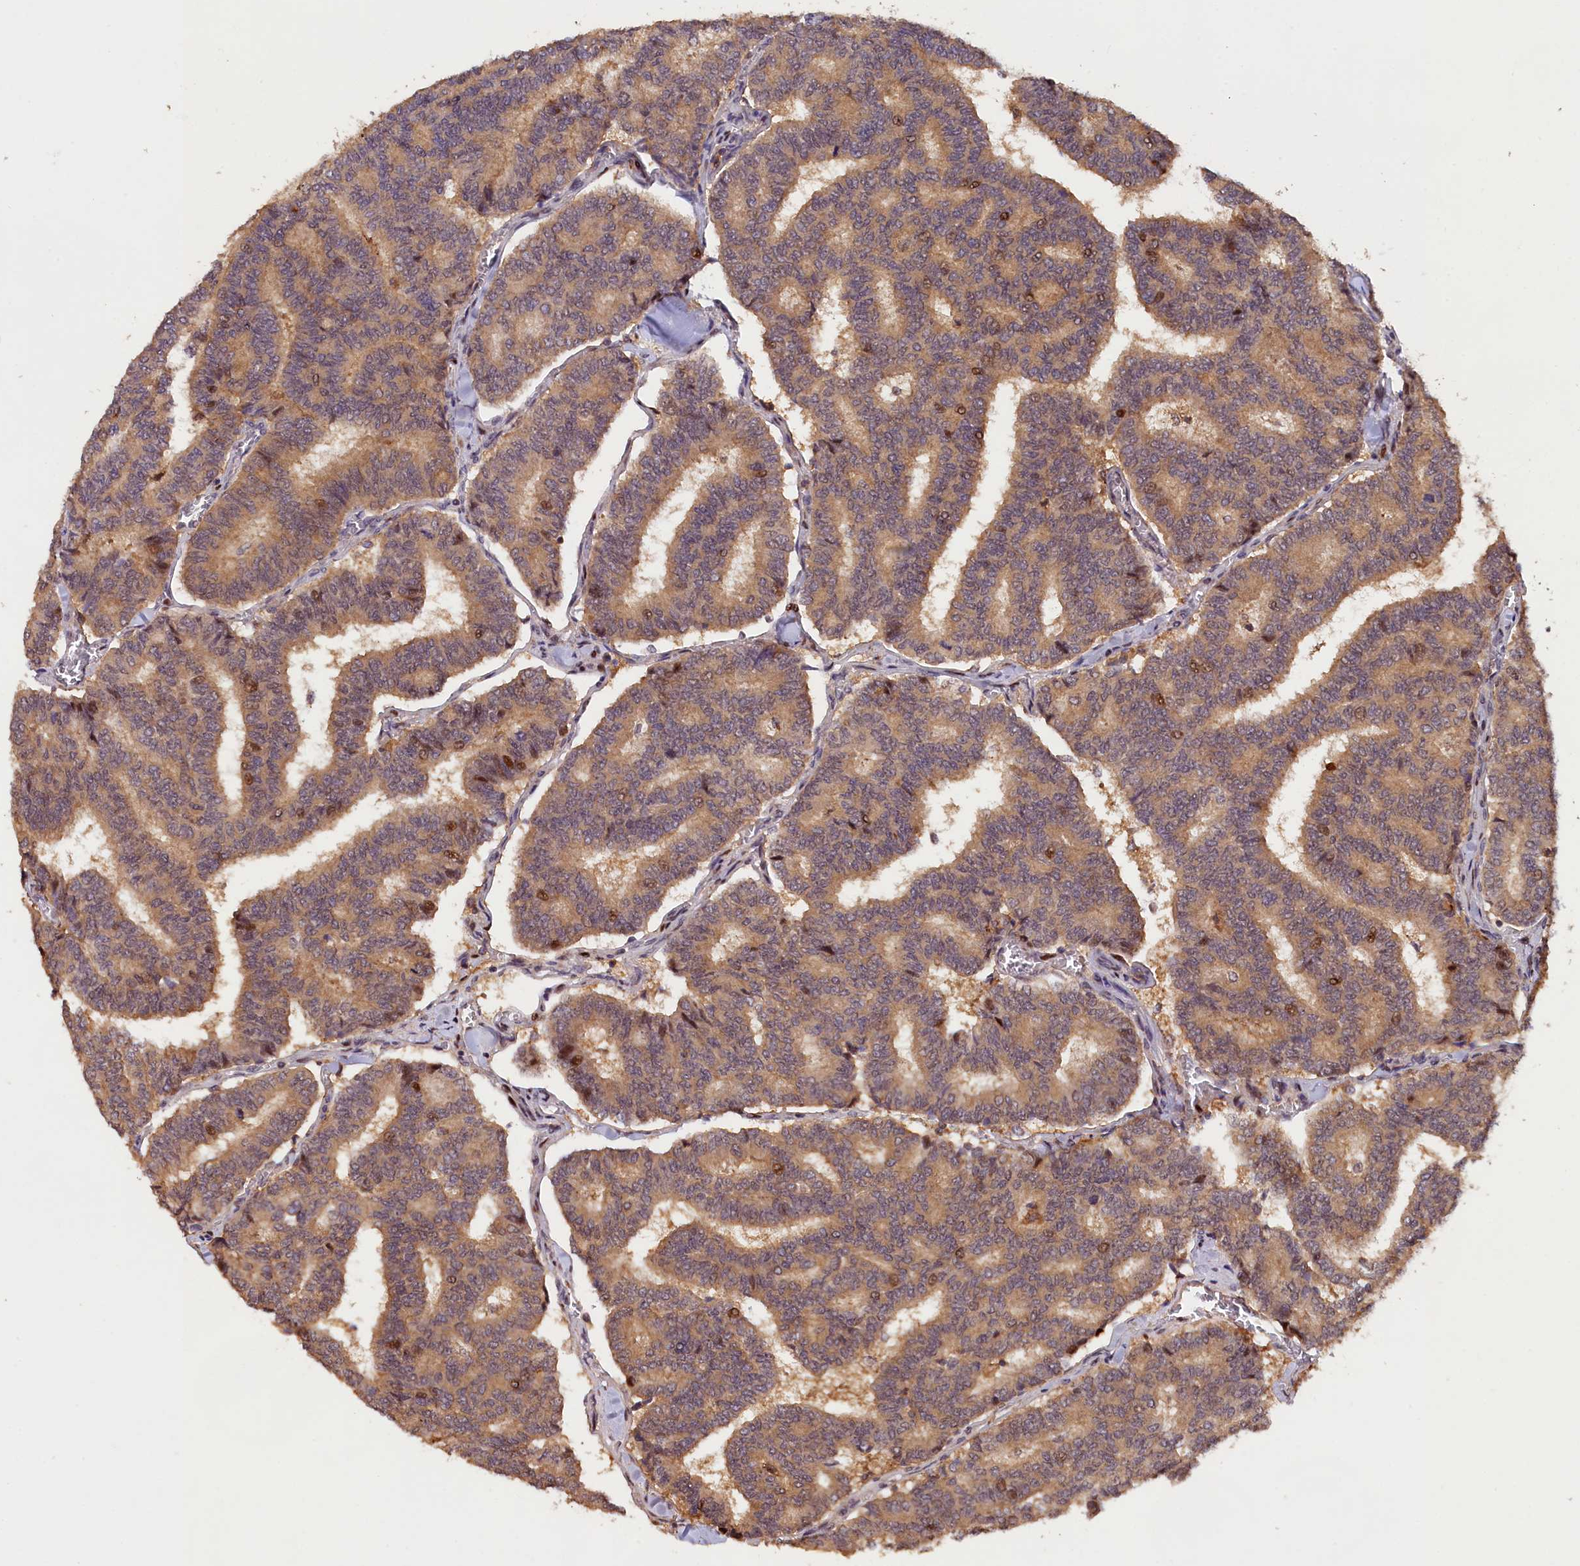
{"staining": {"intensity": "moderate", "quantity": ">75%", "location": "cytoplasmic/membranous,nuclear"}, "tissue": "thyroid cancer", "cell_type": "Tumor cells", "image_type": "cancer", "snomed": [{"axis": "morphology", "description": "Papillary adenocarcinoma, NOS"}, {"axis": "topography", "description": "Thyroid gland"}], "caption": "Immunohistochemistry (IHC) image of neoplastic tissue: human thyroid cancer stained using immunohistochemistry (IHC) demonstrates medium levels of moderate protein expression localized specifically in the cytoplasmic/membranous and nuclear of tumor cells, appearing as a cytoplasmic/membranous and nuclear brown color.", "gene": "PHAF1", "patient": {"sex": "female", "age": 35}}